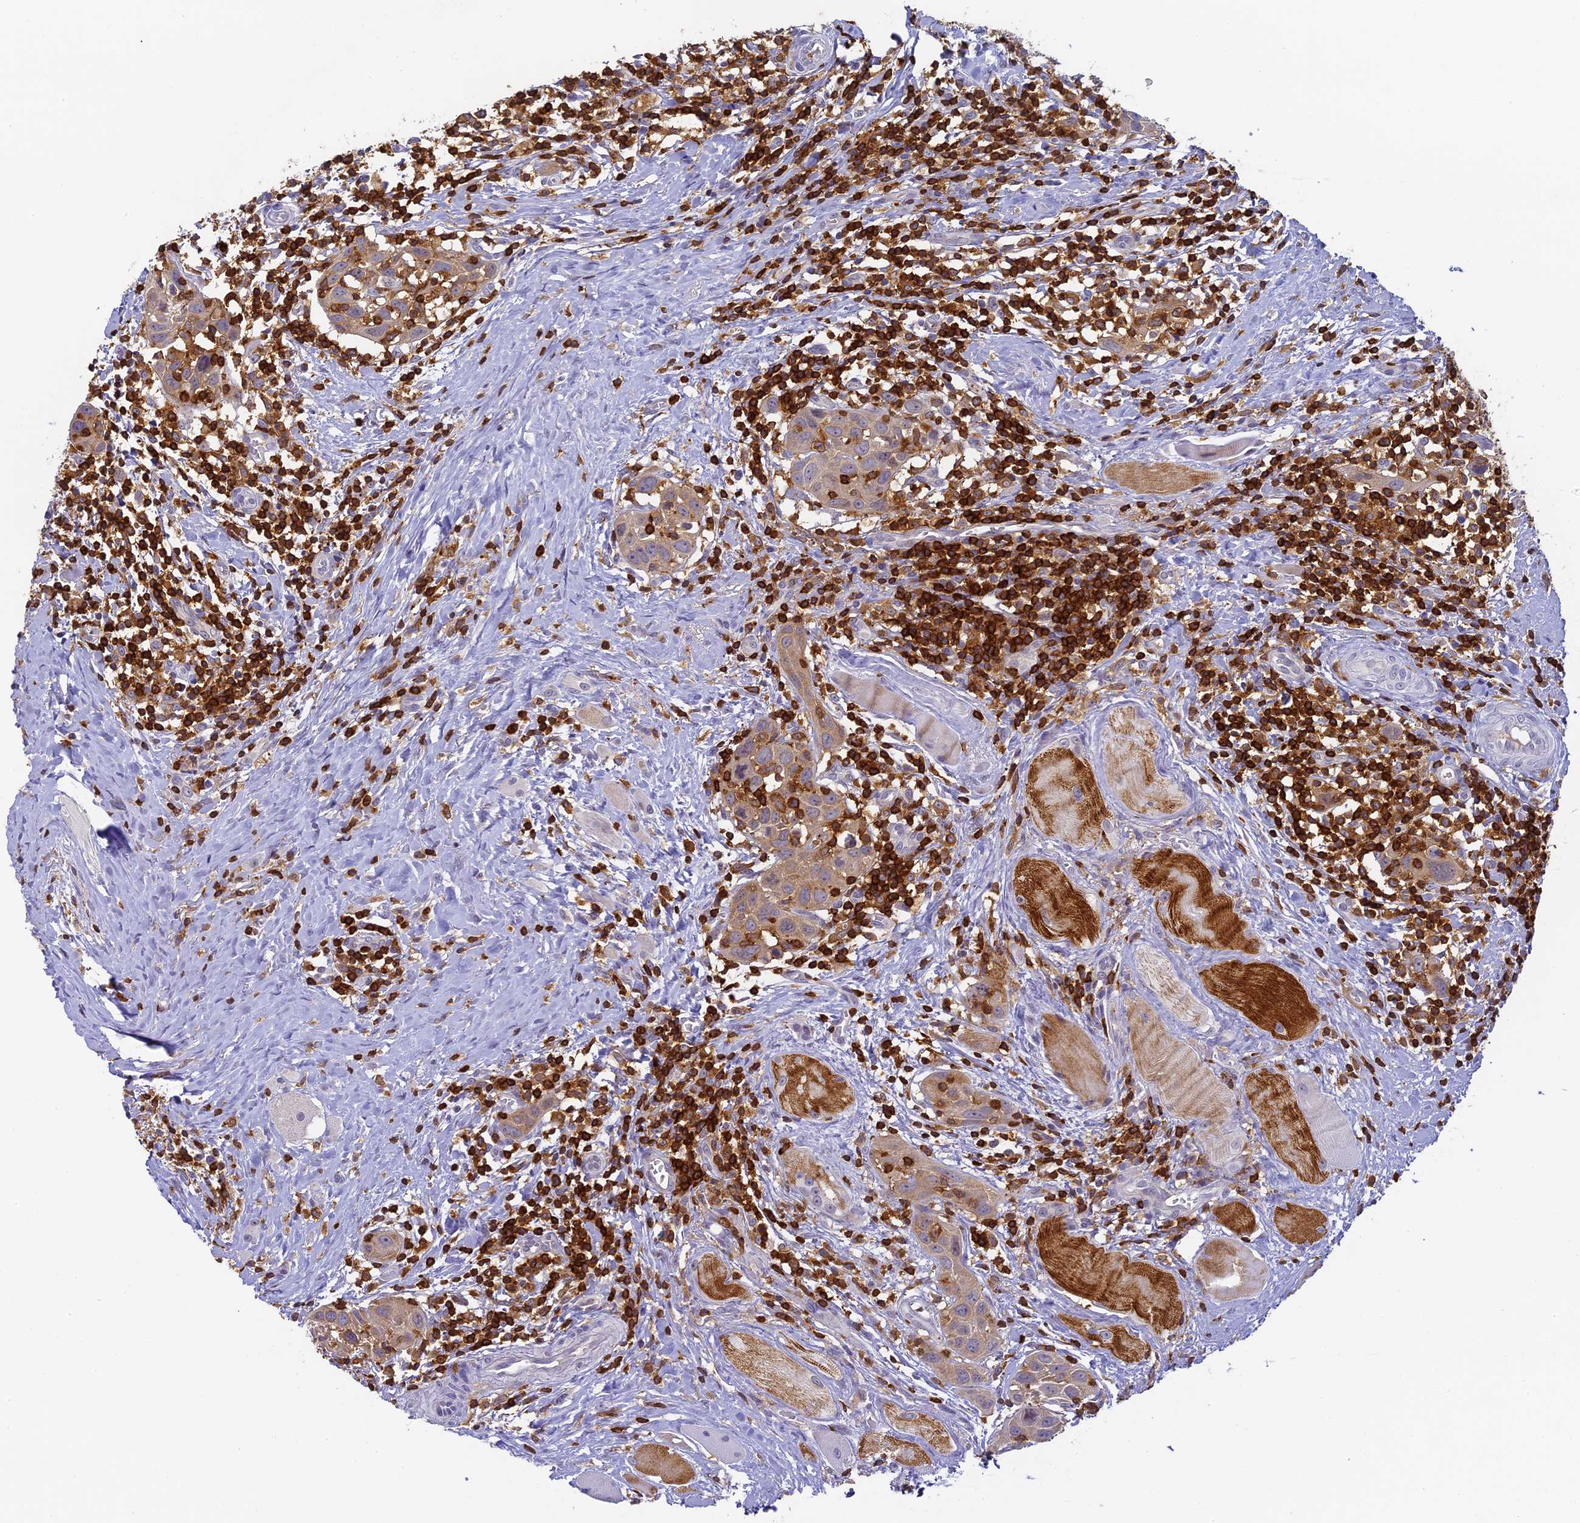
{"staining": {"intensity": "weak", "quantity": ">75%", "location": "cytoplasmic/membranous"}, "tissue": "head and neck cancer", "cell_type": "Tumor cells", "image_type": "cancer", "snomed": [{"axis": "morphology", "description": "Squamous cell carcinoma, NOS"}, {"axis": "topography", "description": "Oral tissue"}, {"axis": "topography", "description": "Head-Neck"}], "caption": "Immunohistochemistry histopathology image of neoplastic tissue: head and neck squamous cell carcinoma stained using immunohistochemistry (IHC) exhibits low levels of weak protein expression localized specifically in the cytoplasmic/membranous of tumor cells, appearing as a cytoplasmic/membranous brown color.", "gene": "FYB1", "patient": {"sex": "female", "age": 50}}